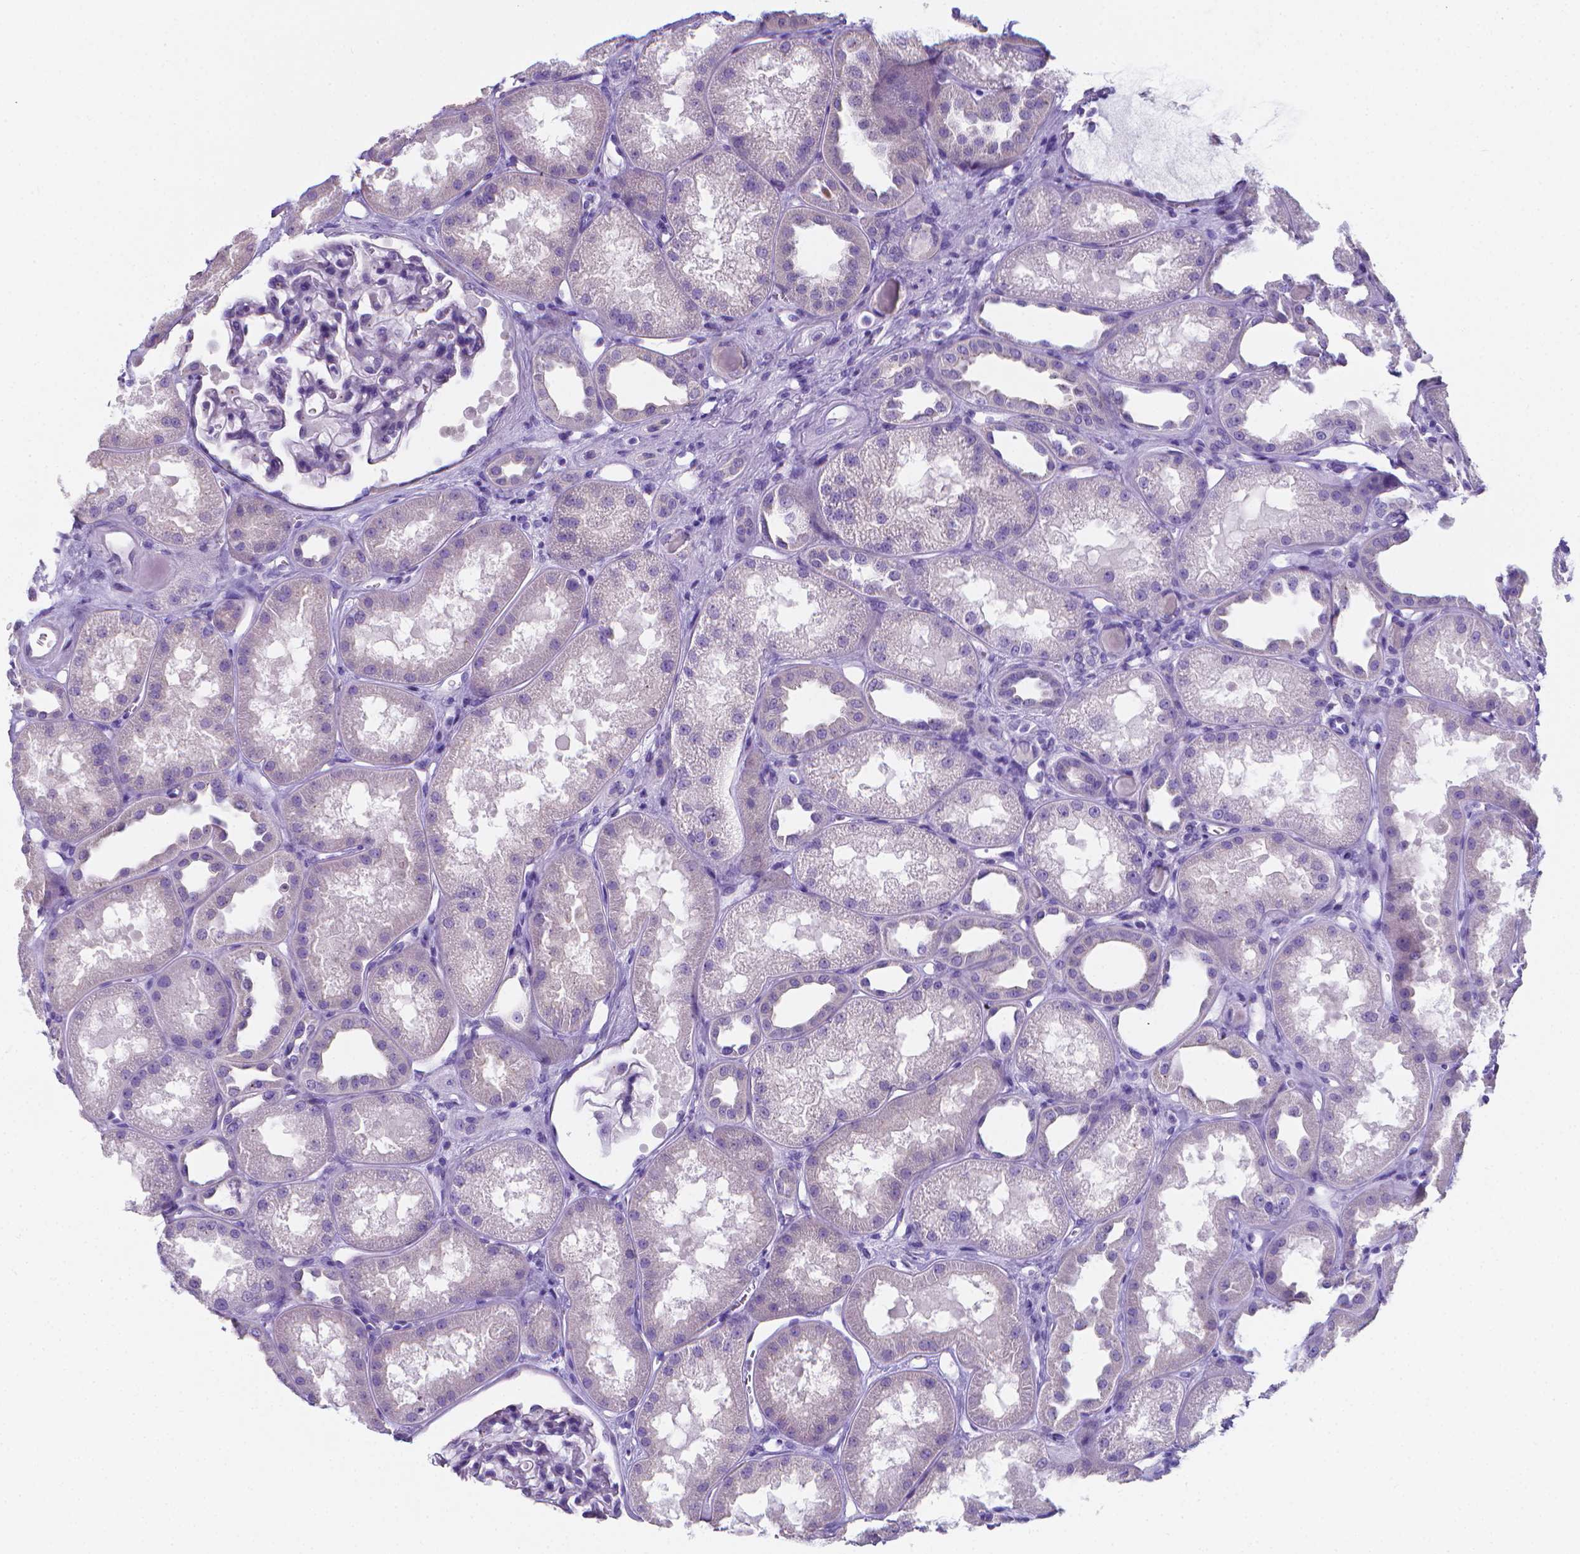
{"staining": {"intensity": "negative", "quantity": "none", "location": "none"}, "tissue": "kidney", "cell_type": "Cells in glomeruli", "image_type": "normal", "snomed": [{"axis": "morphology", "description": "Normal tissue, NOS"}, {"axis": "topography", "description": "Kidney"}], "caption": "Normal kidney was stained to show a protein in brown. There is no significant staining in cells in glomeruli. (Brightfield microscopy of DAB immunohistochemistry at high magnification).", "gene": "LRRC73", "patient": {"sex": "male", "age": 61}}